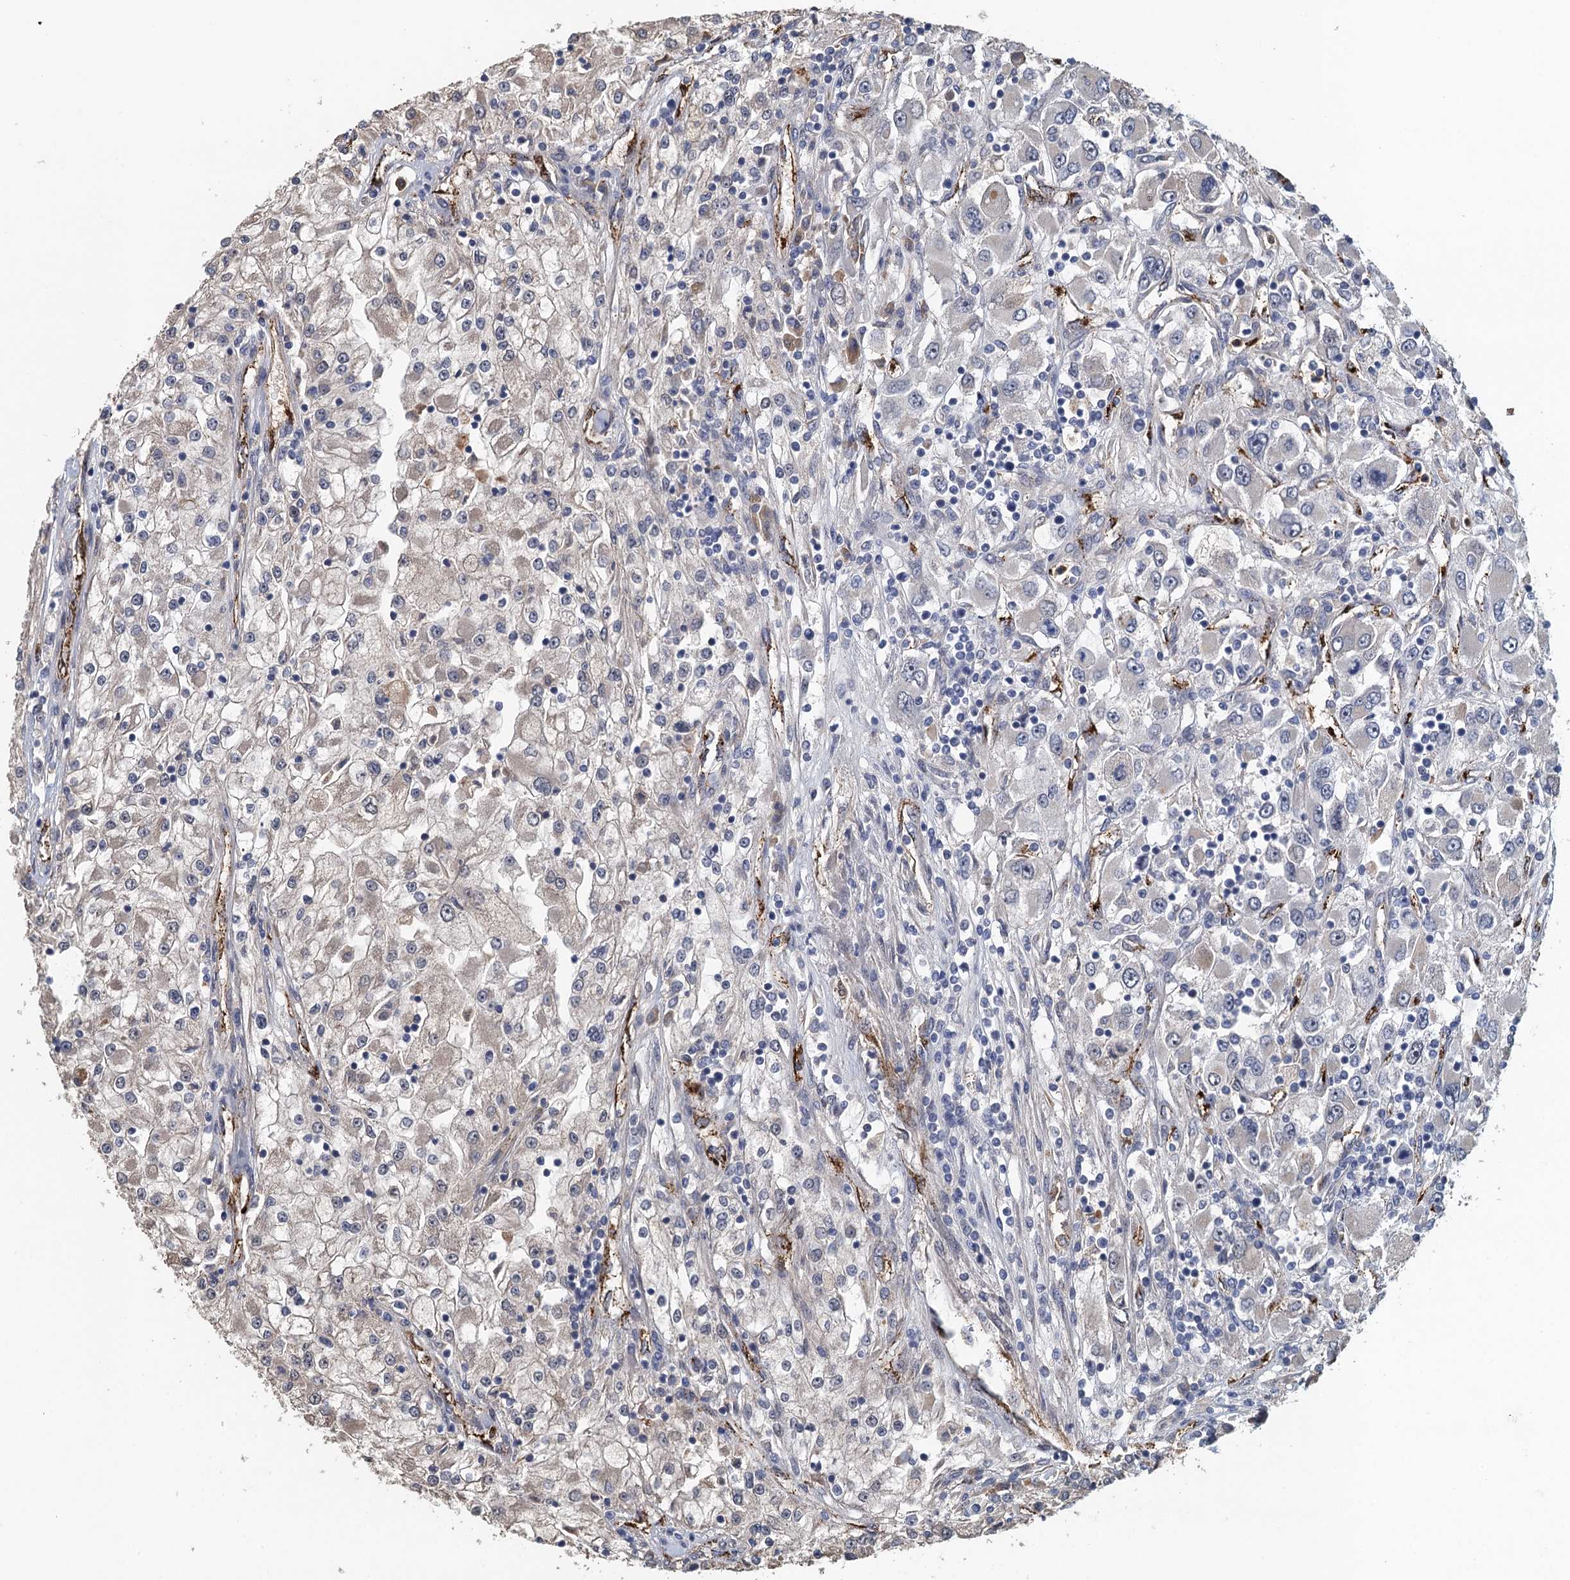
{"staining": {"intensity": "negative", "quantity": "none", "location": "none"}, "tissue": "renal cancer", "cell_type": "Tumor cells", "image_type": "cancer", "snomed": [{"axis": "morphology", "description": "Adenocarcinoma, NOS"}, {"axis": "topography", "description": "Kidney"}], "caption": "Renal cancer (adenocarcinoma) stained for a protein using immunohistochemistry demonstrates no expression tumor cells.", "gene": "ACSBG1", "patient": {"sex": "female", "age": 52}}